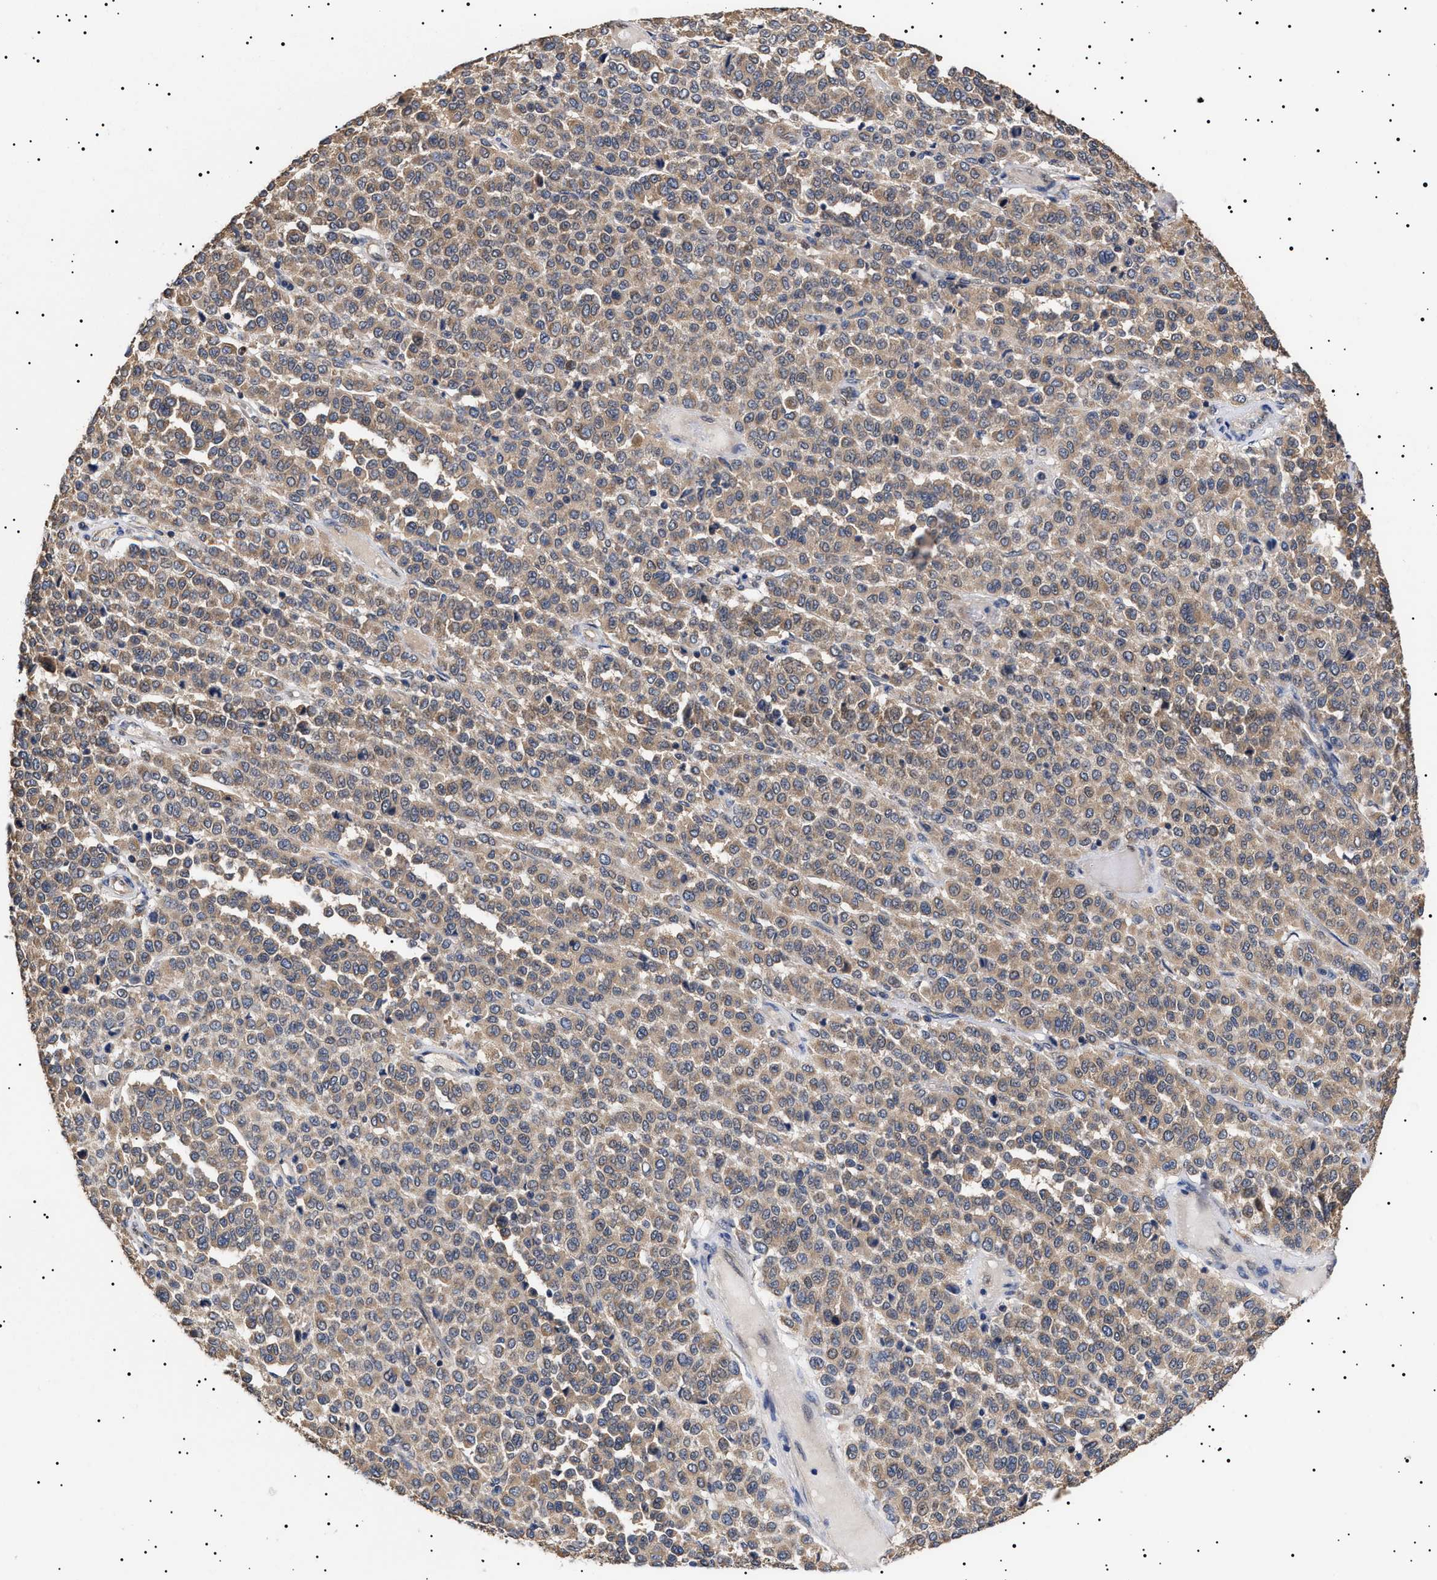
{"staining": {"intensity": "weak", "quantity": ">75%", "location": "cytoplasmic/membranous"}, "tissue": "melanoma", "cell_type": "Tumor cells", "image_type": "cancer", "snomed": [{"axis": "morphology", "description": "Malignant melanoma, Metastatic site"}, {"axis": "topography", "description": "Pancreas"}], "caption": "Immunohistochemical staining of human malignant melanoma (metastatic site) exhibits weak cytoplasmic/membranous protein positivity in about >75% of tumor cells. The protein of interest is stained brown, and the nuclei are stained in blue (DAB (3,3'-diaminobenzidine) IHC with brightfield microscopy, high magnification).", "gene": "KRBA1", "patient": {"sex": "female", "age": 30}}